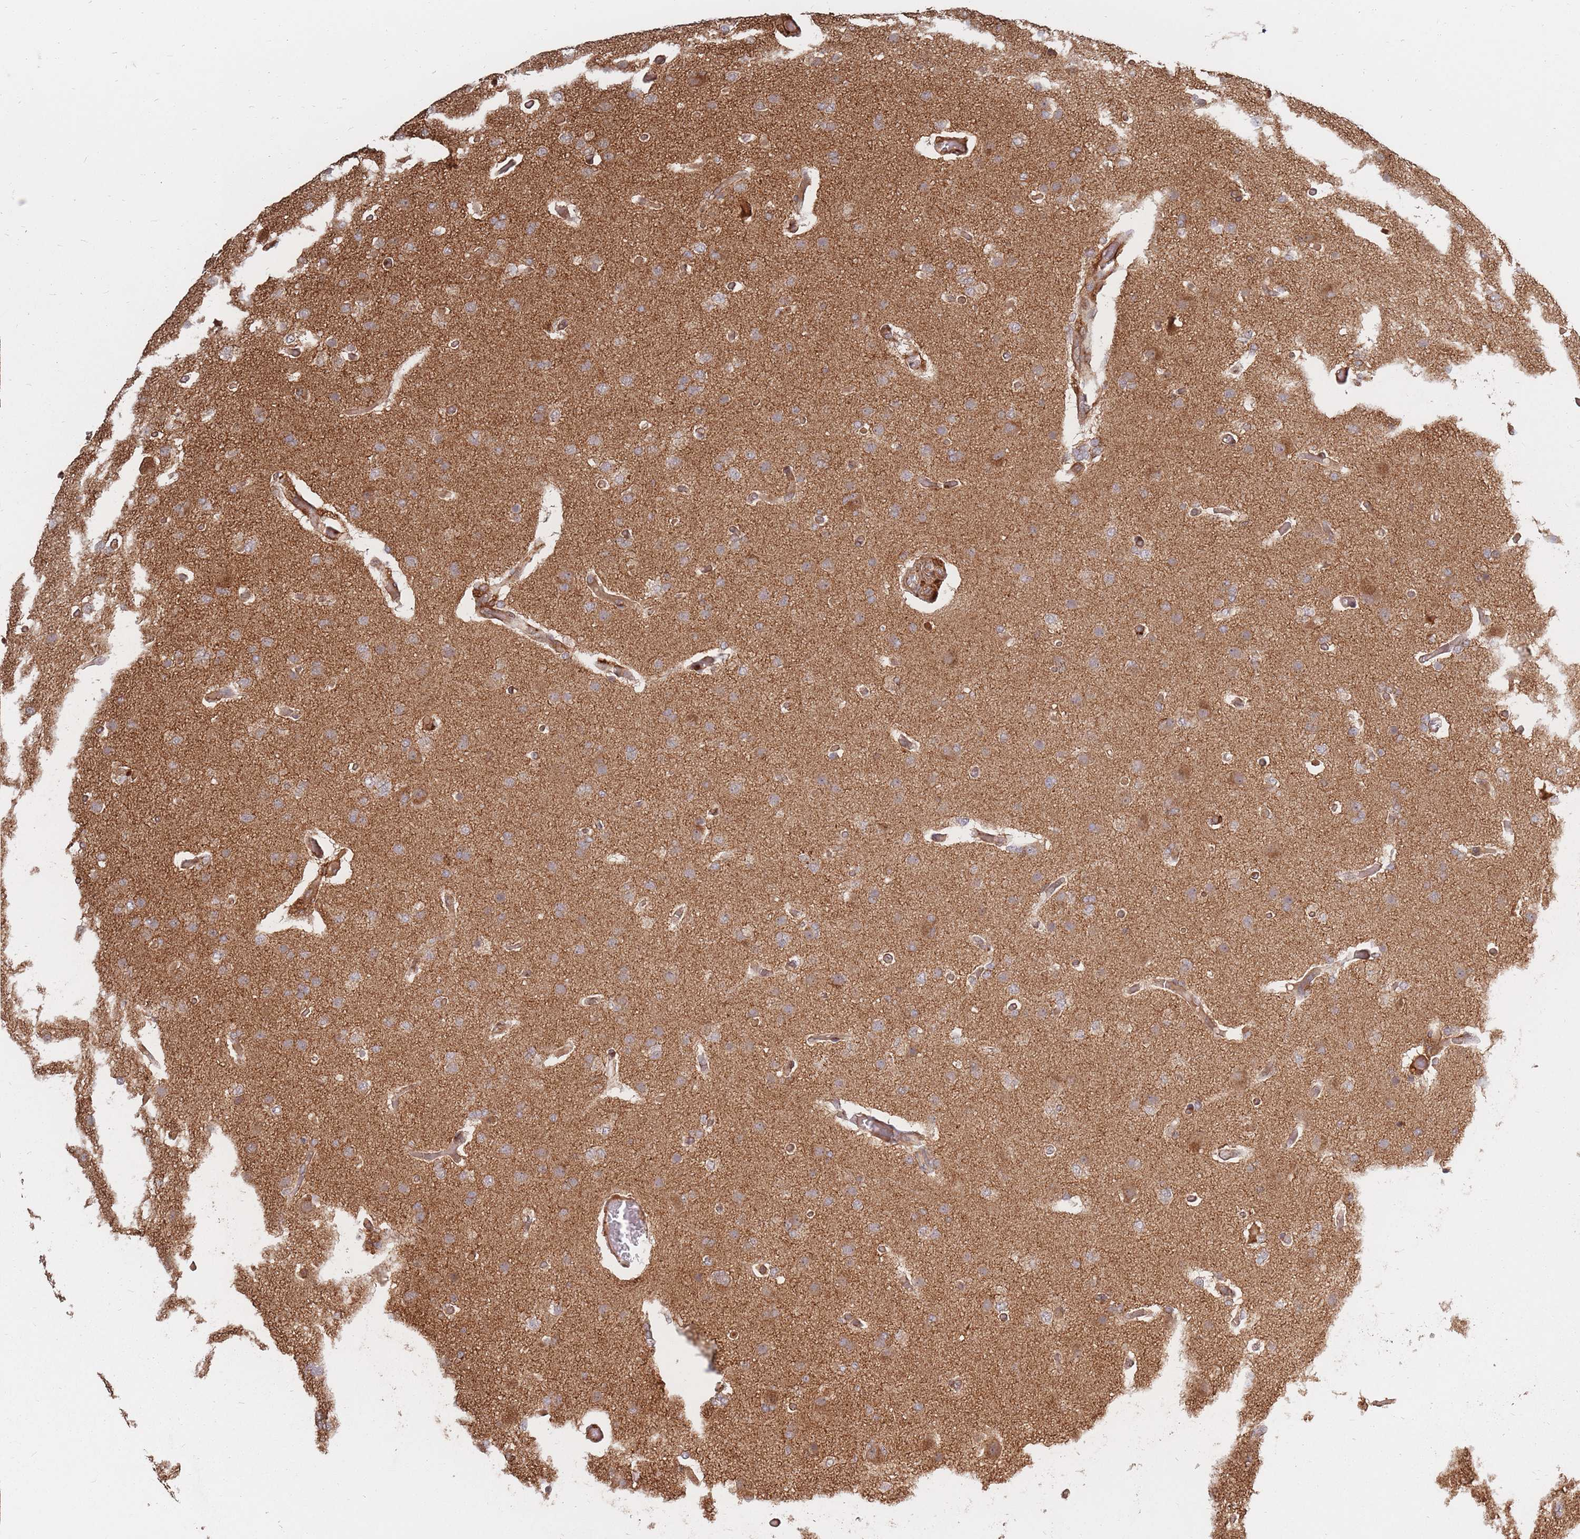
{"staining": {"intensity": "moderate", "quantity": ">75%", "location": "cytoplasmic/membranous"}, "tissue": "glioma", "cell_type": "Tumor cells", "image_type": "cancer", "snomed": [{"axis": "morphology", "description": "Glioma, malignant, High grade"}, {"axis": "topography", "description": "Brain"}], "caption": "IHC staining of glioma, which shows medium levels of moderate cytoplasmic/membranous positivity in approximately >75% of tumor cells indicating moderate cytoplasmic/membranous protein staining. The staining was performed using DAB (brown) for protein detection and nuclei were counterstained in hematoxylin (blue).", "gene": "RASSF2", "patient": {"sex": "female", "age": 74}}